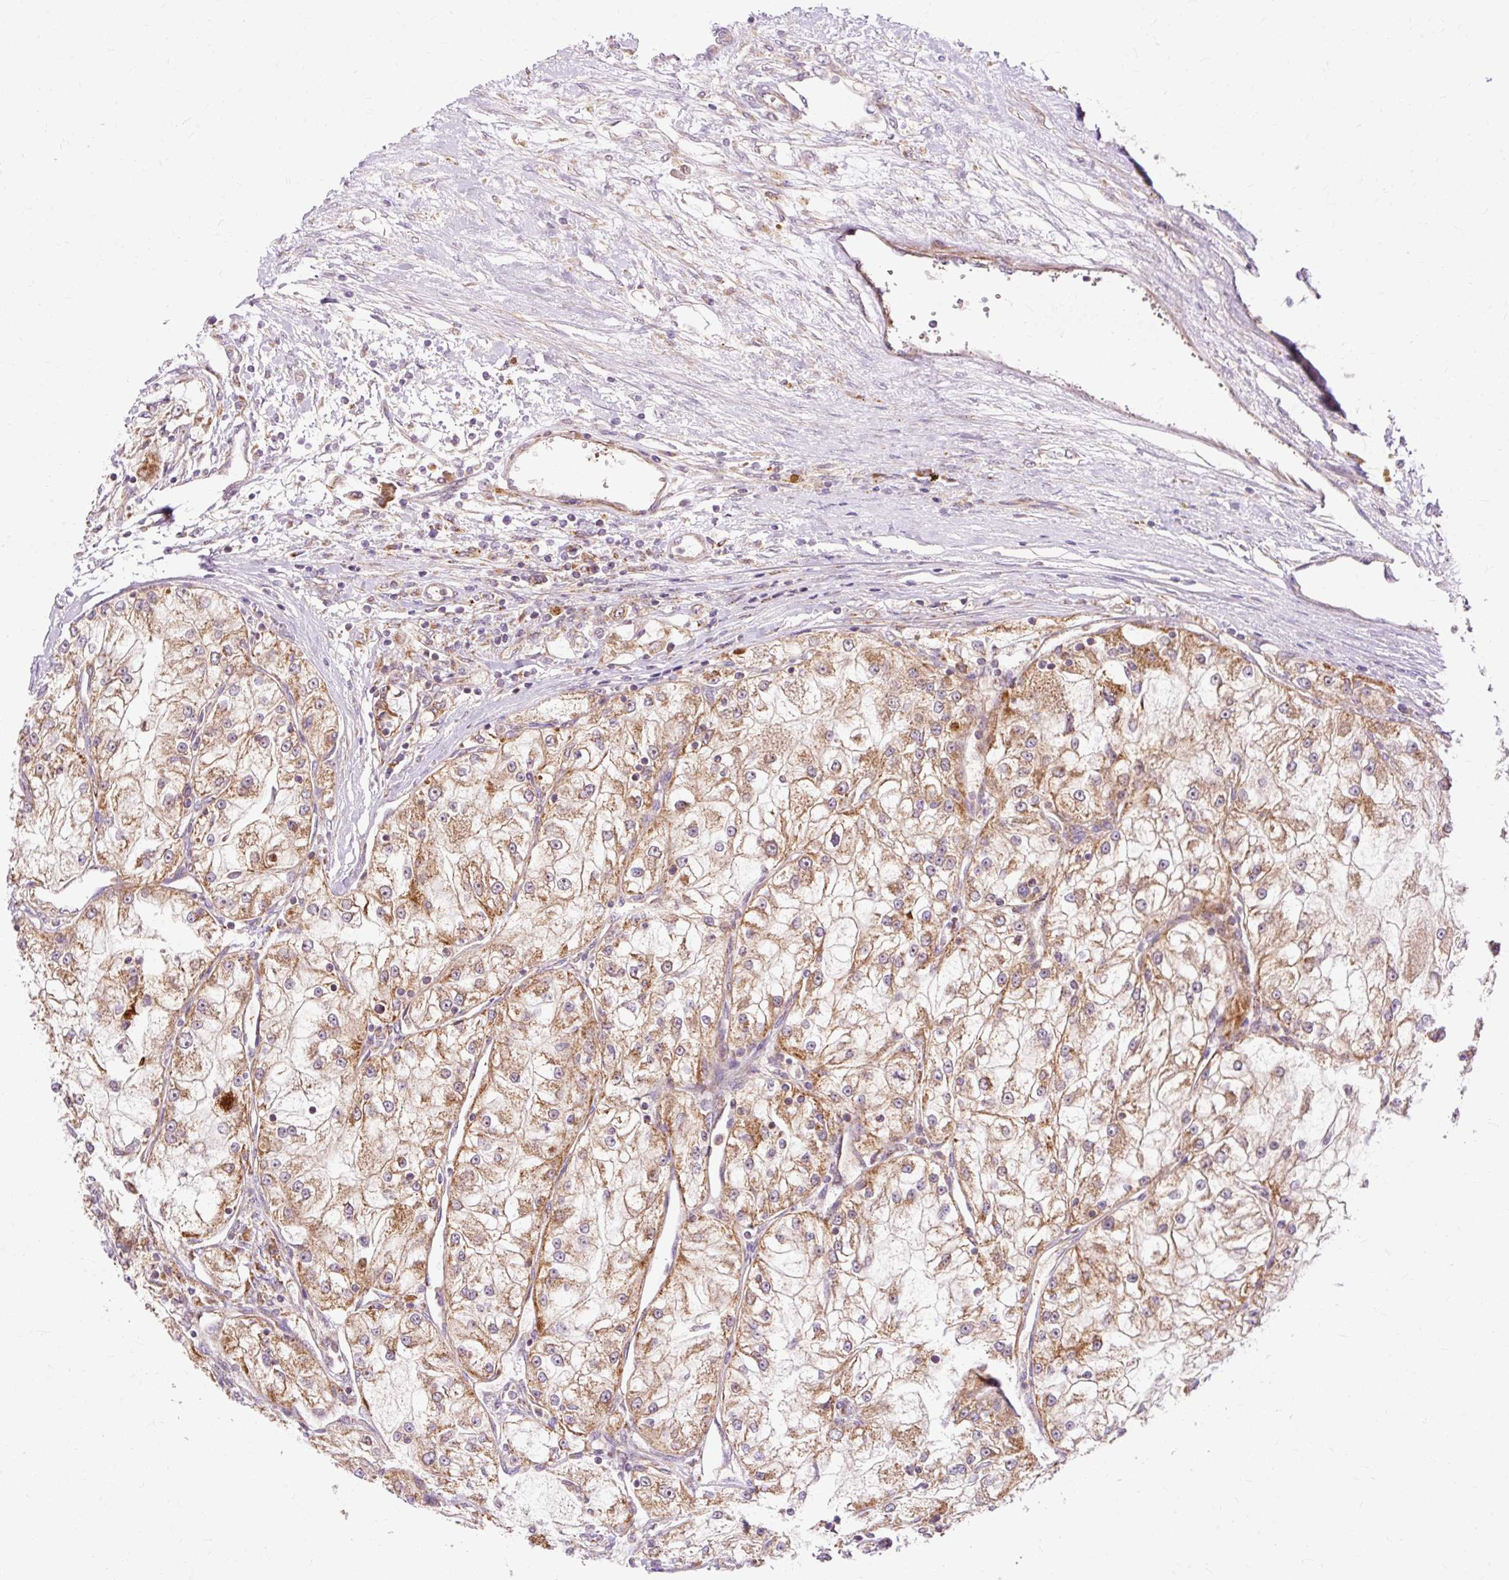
{"staining": {"intensity": "moderate", "quantity": ">75%", "location": "cytoplasmic/membranous"}, "tissue": "renal cancer", "cell_type": "Tumor cells", "image_type": "cancer", "snomed": [{"axis": "morphology", "description": "Adenocarcinoma, NOS"}, {"axis": "topography", "description": "Kidney"}], "caption": "Tumor cells demonstrate medium levels of moderate cytoplasmic/membranous expression in about >75% of cells in human renal cancer (adenocarcinoma).", "gene": "RIPOR3", "patient": {"sex": "female", "age": 72}}